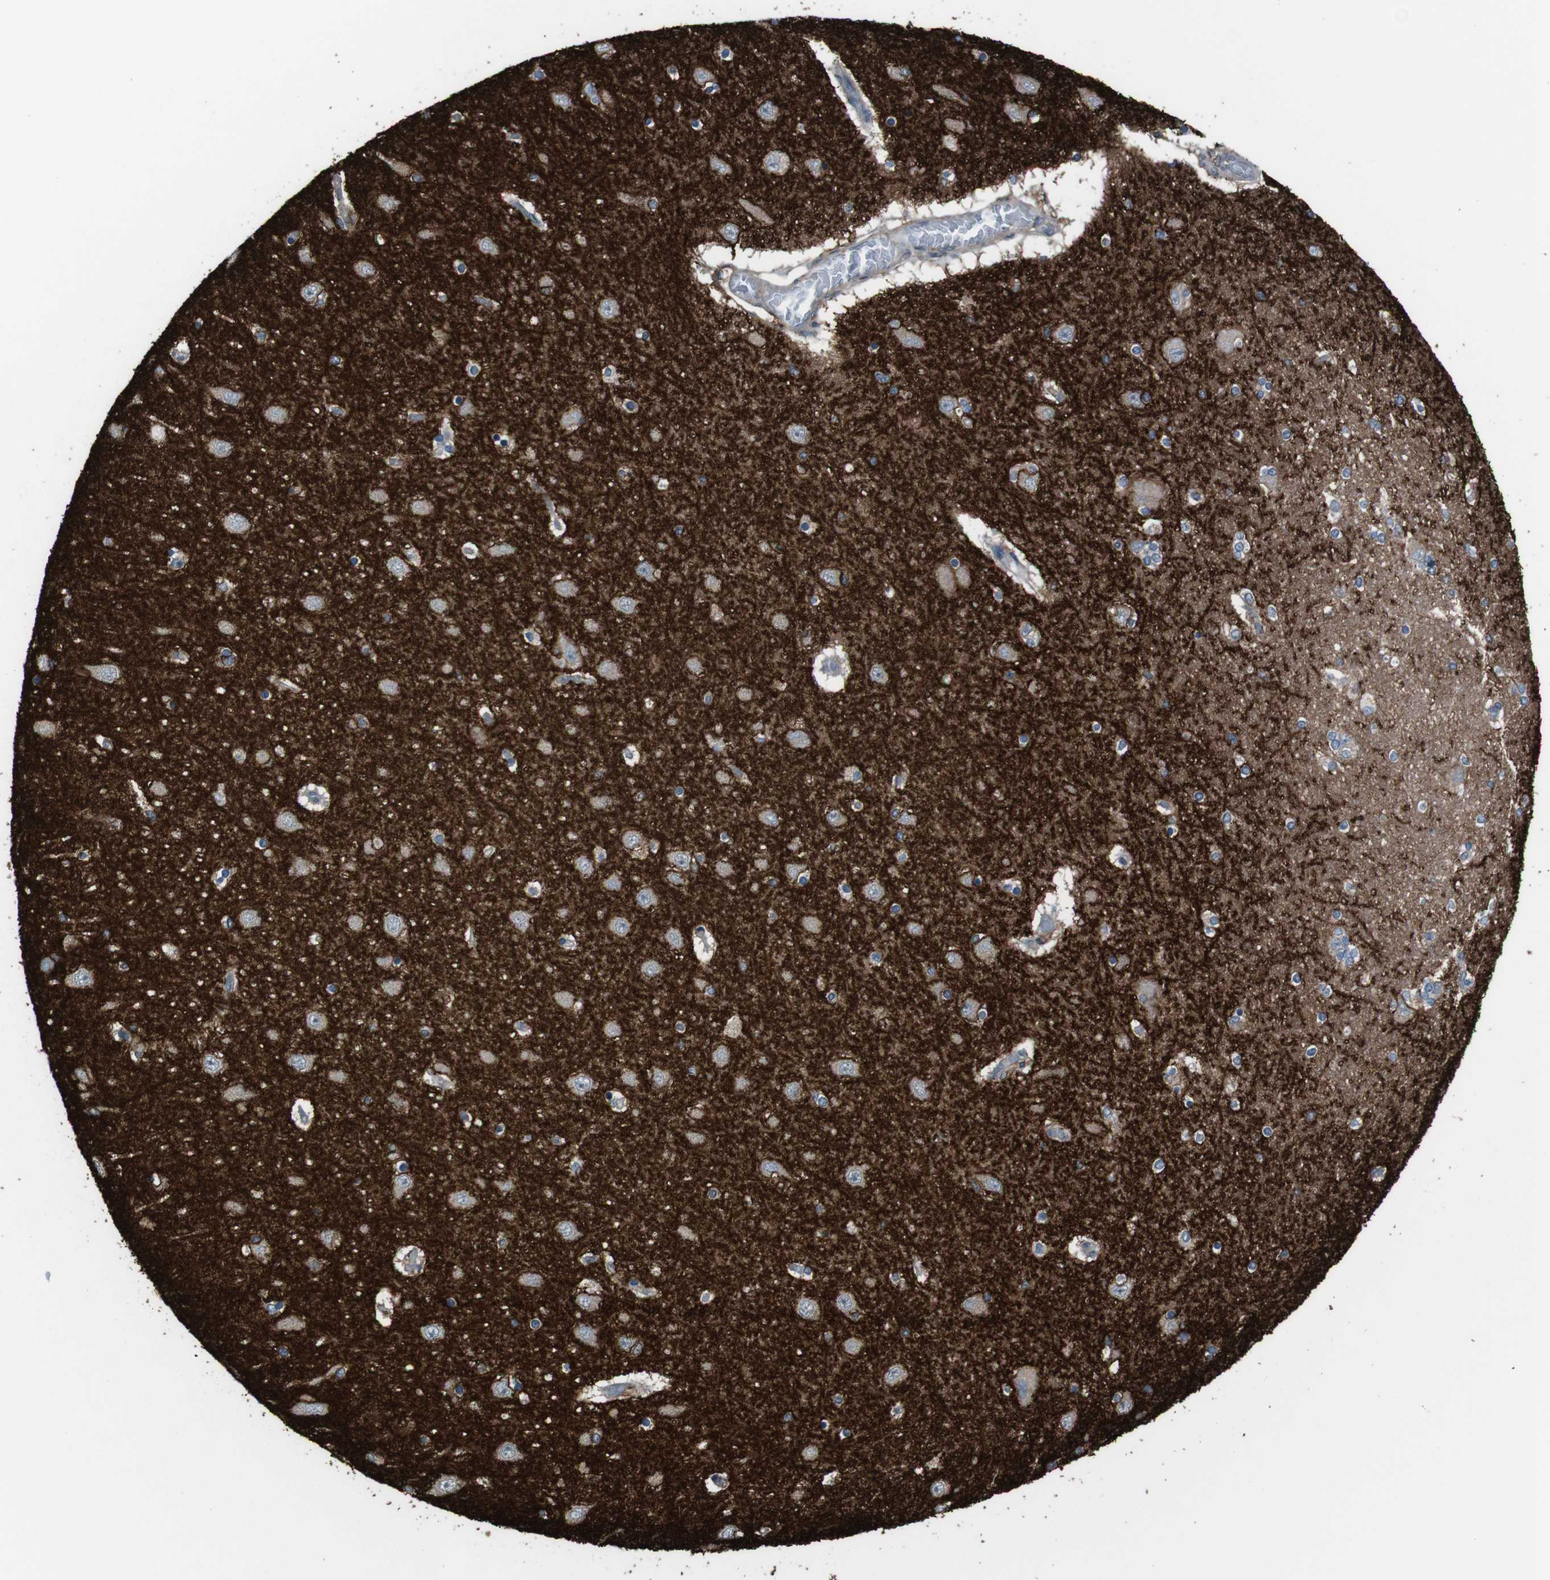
{"staining": {"intensity": "negative", "quantity": "none", "location": "none"}, "tissue": "hippocampus", "cell_type": "Glial cells", "image_type": "normal", "snomed": [{"axis": "morphology", "description": "Normal tissue, NOS"}, {"axis": "topography", "description": "Hippocampus"}], "caption": "IHC micrograph of unremarkable hippocampus: hippocampus stained with DAB (3,3'-diaminobenzidine) reveals no significant protein staining in glial cells.", "gene": "ATP2B1", "patient": {"sex": "female", "age": 54}}